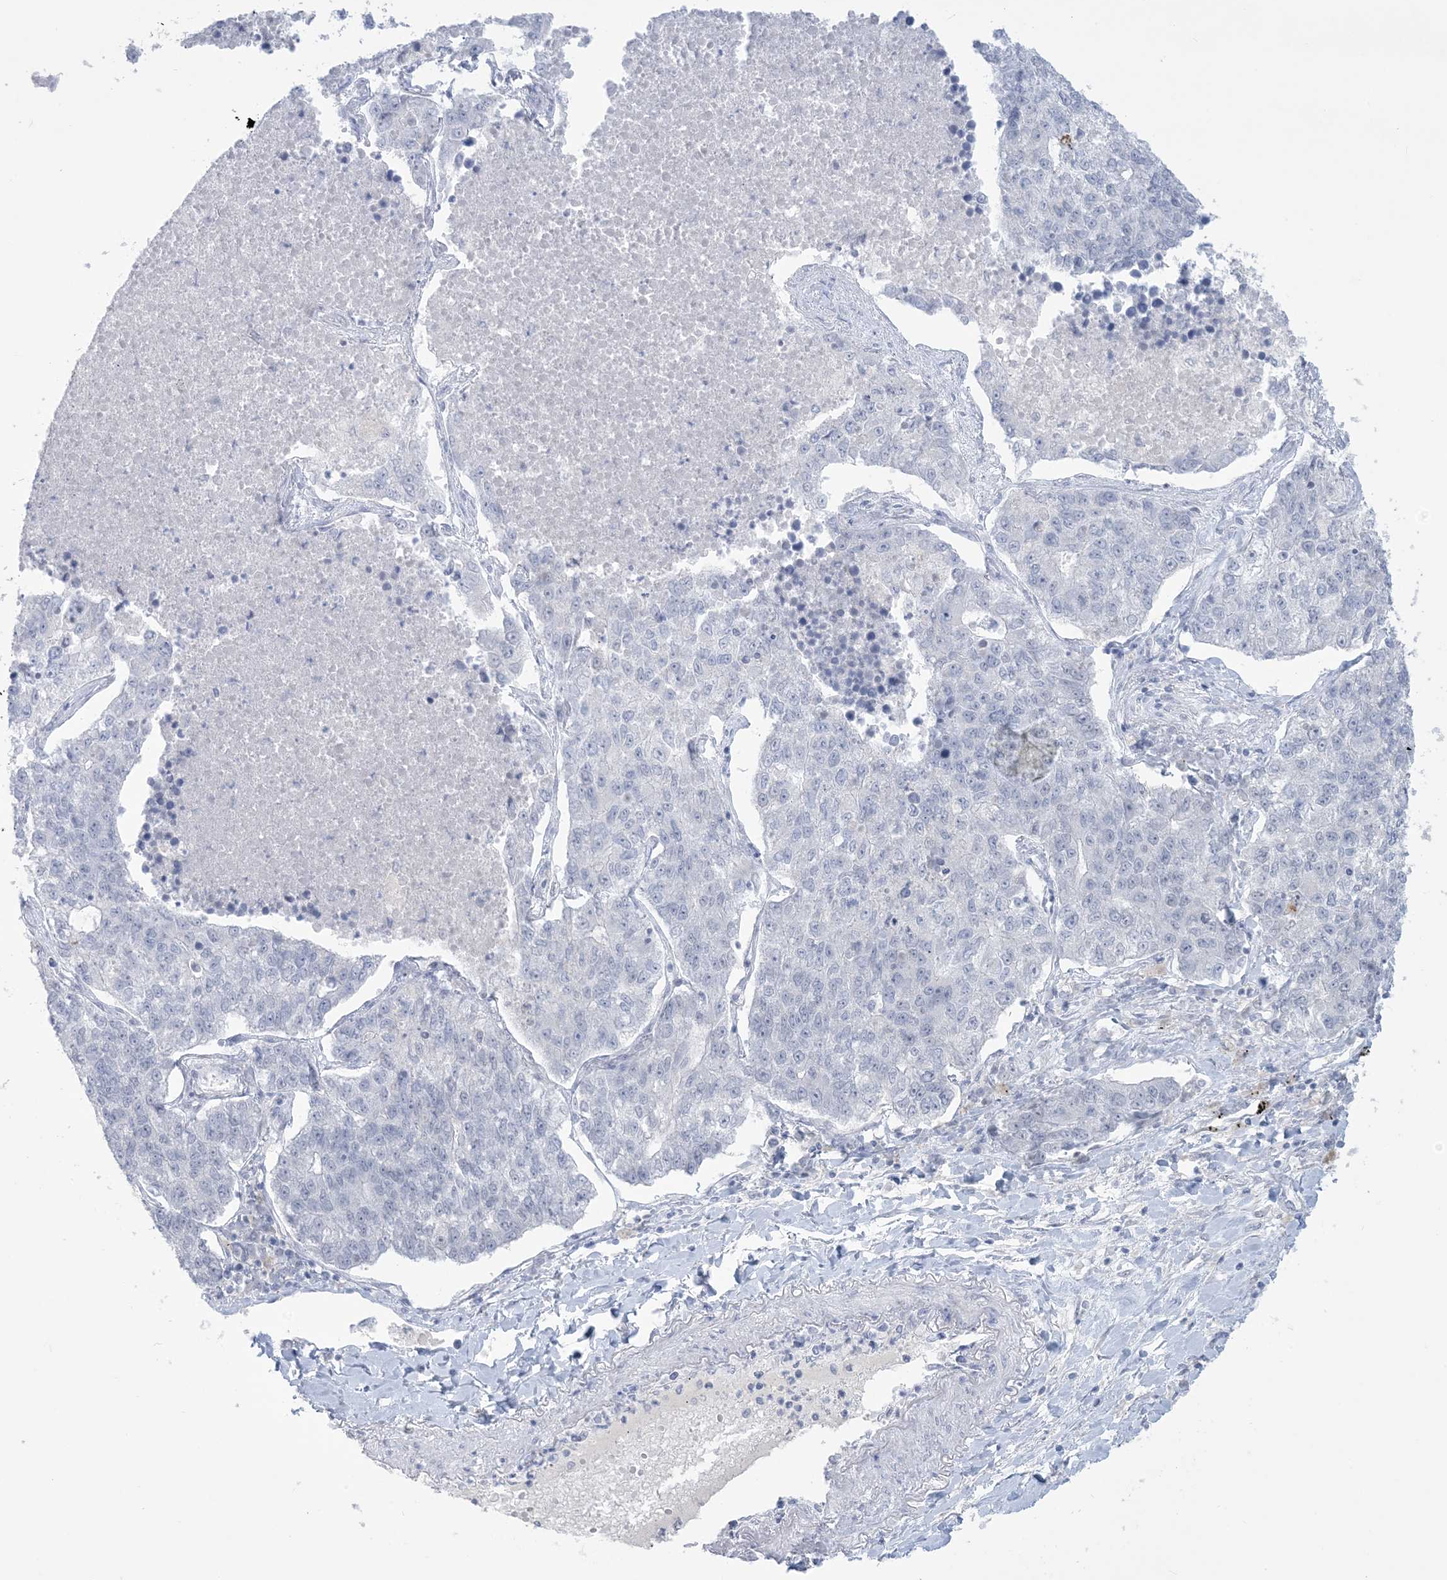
{"staining": {"intensity": "negative", "quantity": "none", "location": "none"}, "tissue": "lung cancer", "cell_type": "Tumor cells", "image_type": "cancer", "snomed": [{"axis": "morphology", "description": "Adenocarcinoma, NOS"}, {"axis": "topography", "description": "Lung"}], "caption": "There is no significant staining in tumor cells of lung cancer.", "gene": "HOMEZ", "patient": {"sex": "male", "age": 49}}